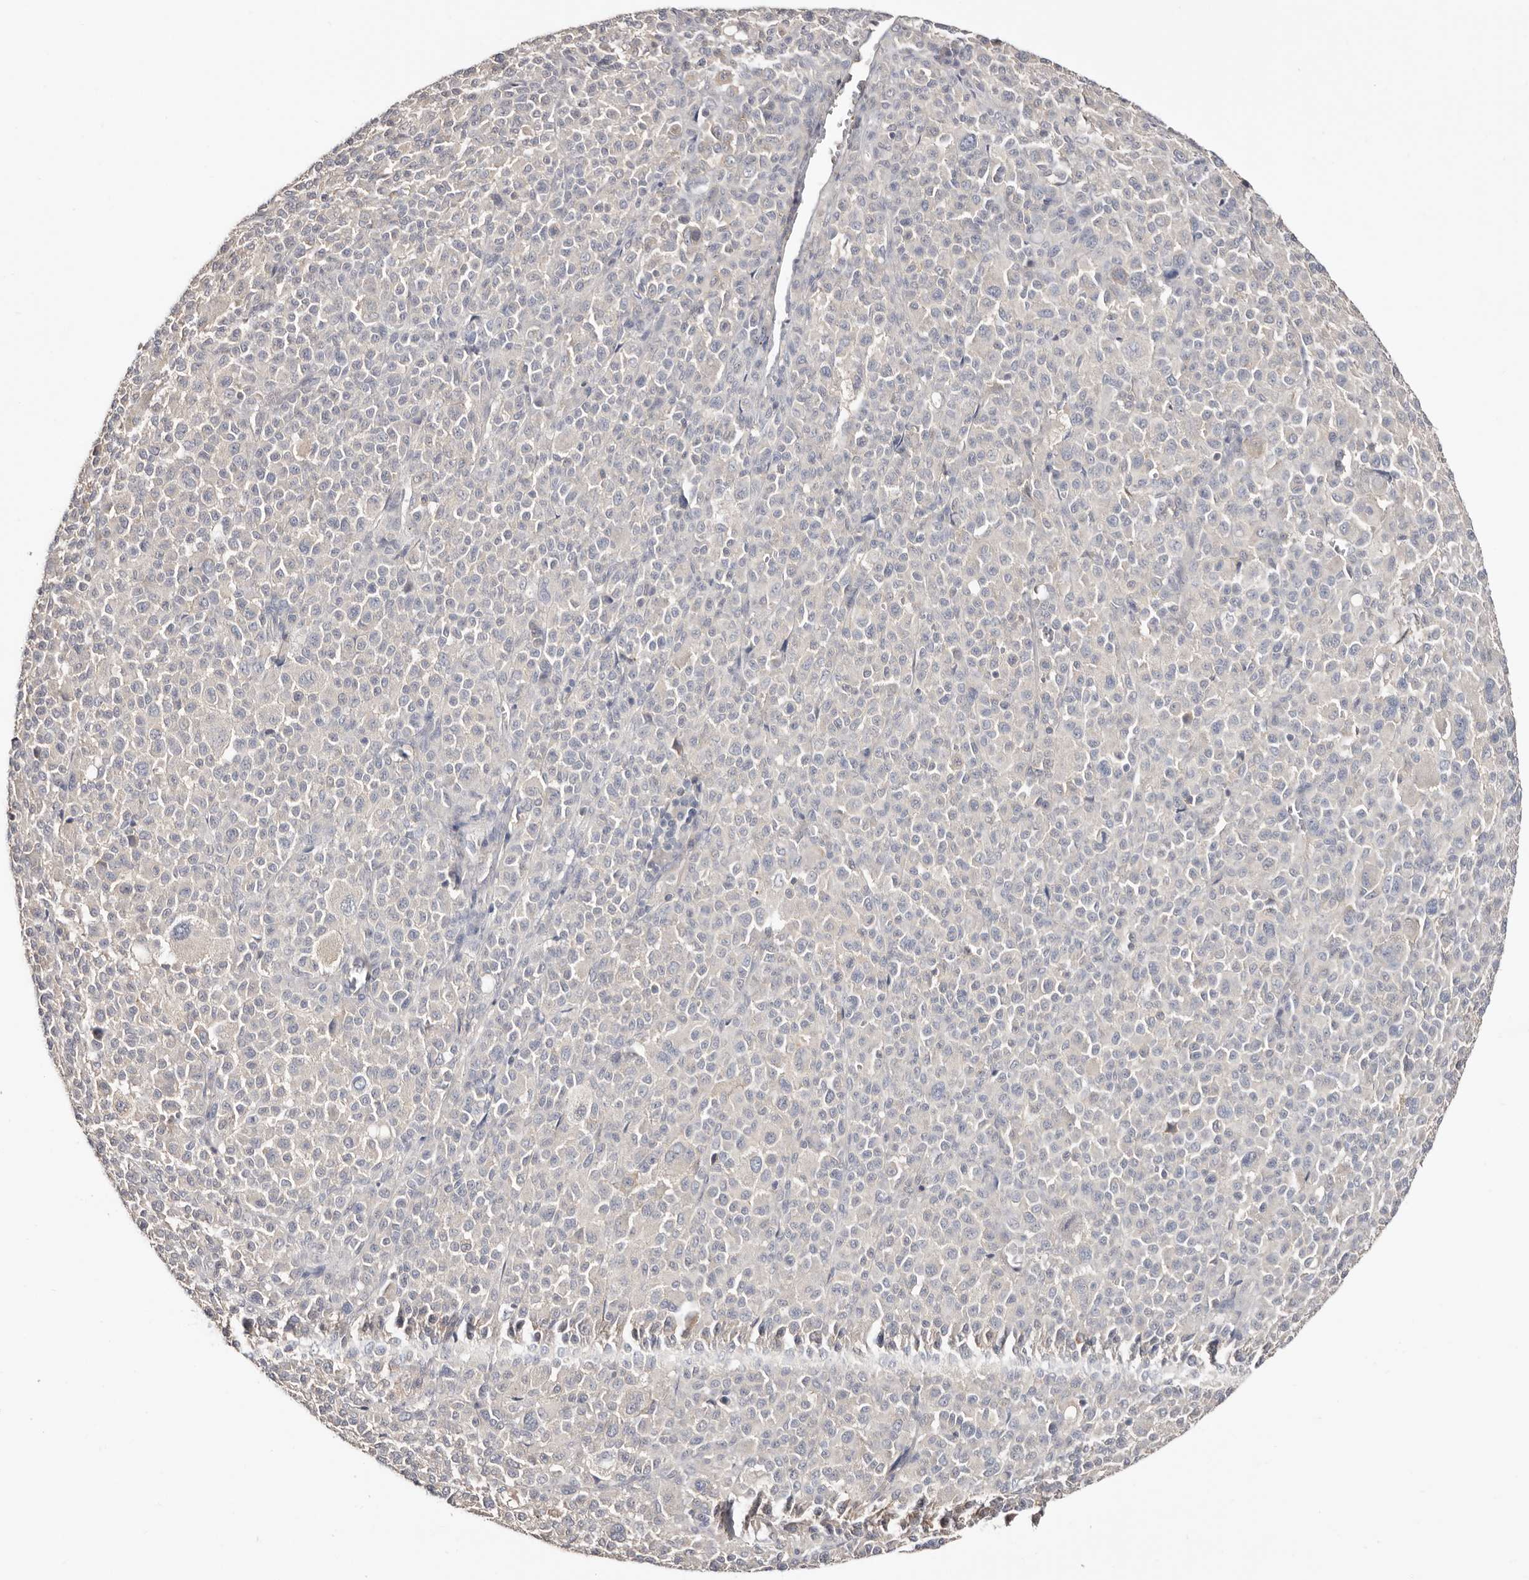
{"staining": {"intensity": "weak", "quantity": "<25%", "location": "cytoplasmic/membranous"}, "tissue": "melanoma", "cell_type": "Tumor cells", "image_type": "cancer", "snomed": [{"axis": "morphology", "description": "Malignant melanoma, Metastatic site"}, {"axis": "topography", "description": "Skin"}], "caption": "High magnification brightfield microscopy of malignant melanoma (metastatic site) stained with DAB (brown) and counterstained with hematoxylin (blue): tumor cells show no significant expression.", "gene": "S100A14", "patient": {"sex": "female", "age": 74}}